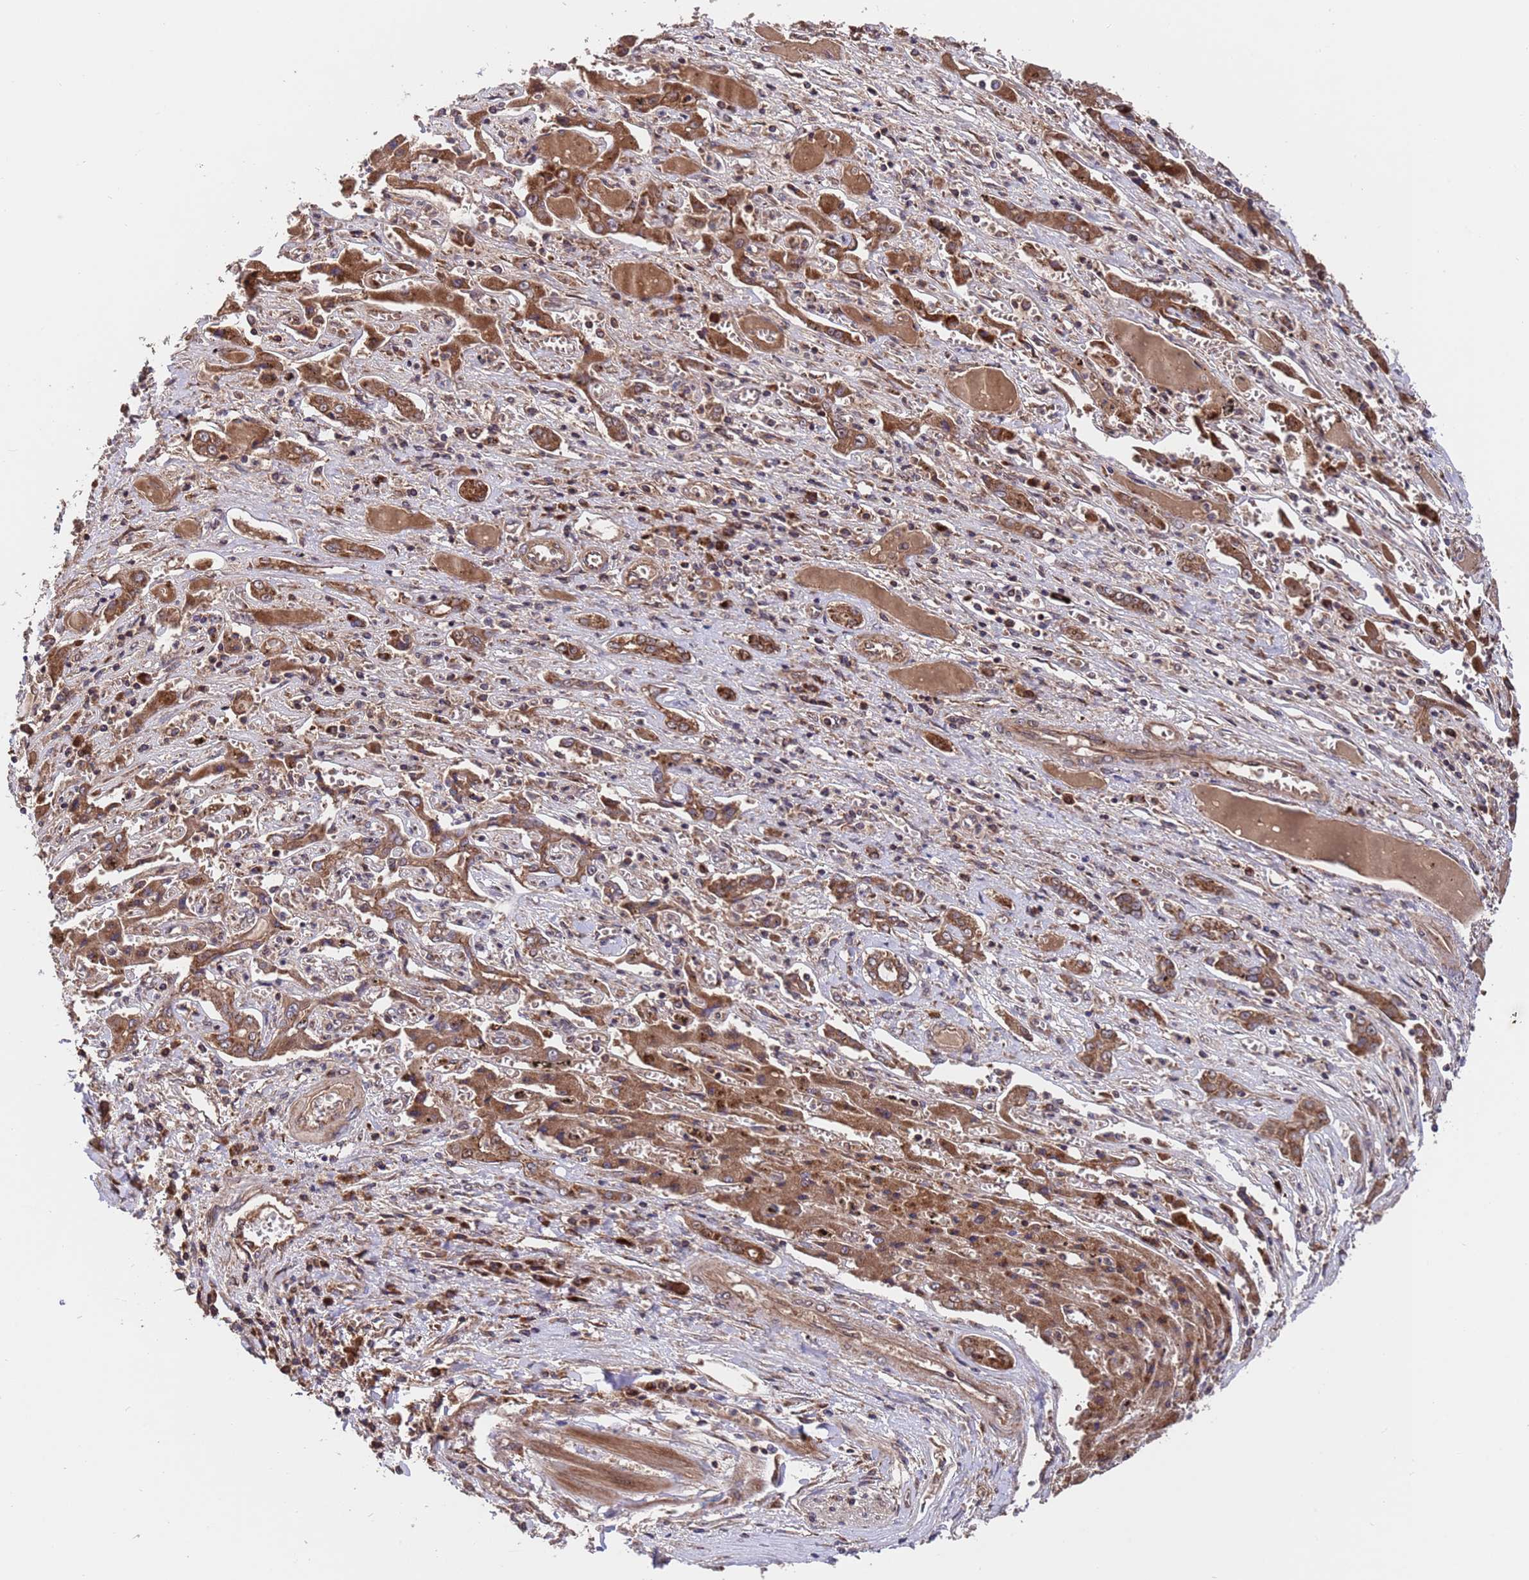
{"staining": {"intensity": "strong", "quantity": ">75%", "location": "cytoplasmic/membranous,nuclear"}, "tissue": "liver cancer", "cell_type": "Tumor cells", "image_type": "cancer", "snomed": [{"axis": "morphology", "description": "Cholangiocarcinoma"}, {"axis": "topography", "description": "Liver"}], "caption": "High-power microscopy captured an immunohistochemistry (IHC) micrograph of liver cancer (cholangiocarcinoma), revealing strong cytoplasmic/membranous and nuclear expression in about >75% of tumor cells.", "gene": "TSR3", "patient": {"sex": "male", "age": 67}}